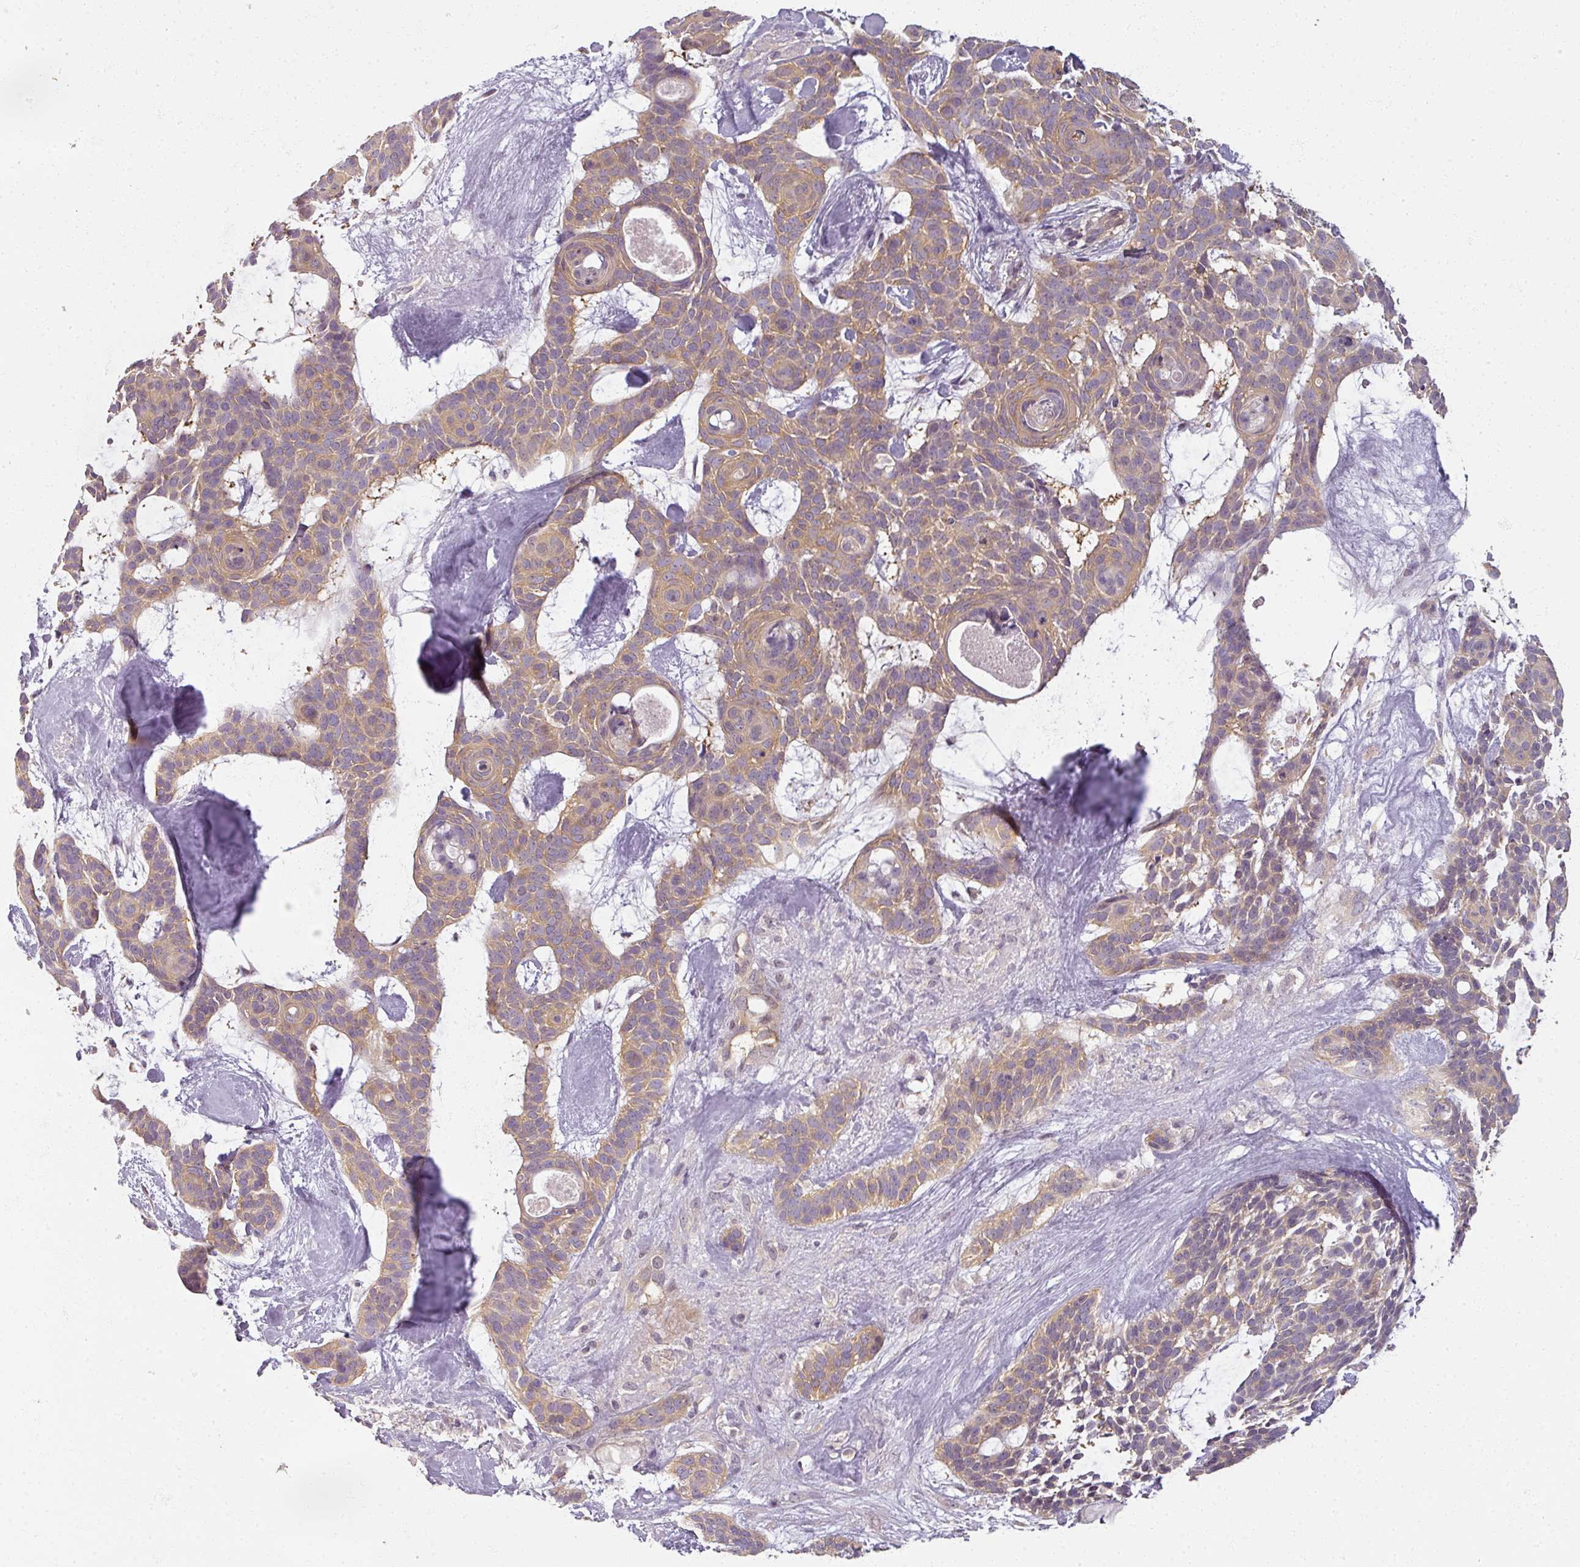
{"staining": {"intensity": "moderate", "quantity": ">75%", "location": "cytoplasmic/membranous"}, "tissue": "skin cancer", "cell_type": "Tumor cells", "image_type": "cancer", "snomed": [{"axis": "morphology", "description": "Basal cell carcinoma"}, {"axis": "topography", "description": "Skin"}], "caption": "Protein staining of skin basal cell carcinoma tissue demonstrates moderate cytoplasmic/membranous positivity in approximately >75% of tumor cells. Nuclei are stained in blue.", "gene": "AGPAT4", "patient": {"sex": "male", "age": 61}}